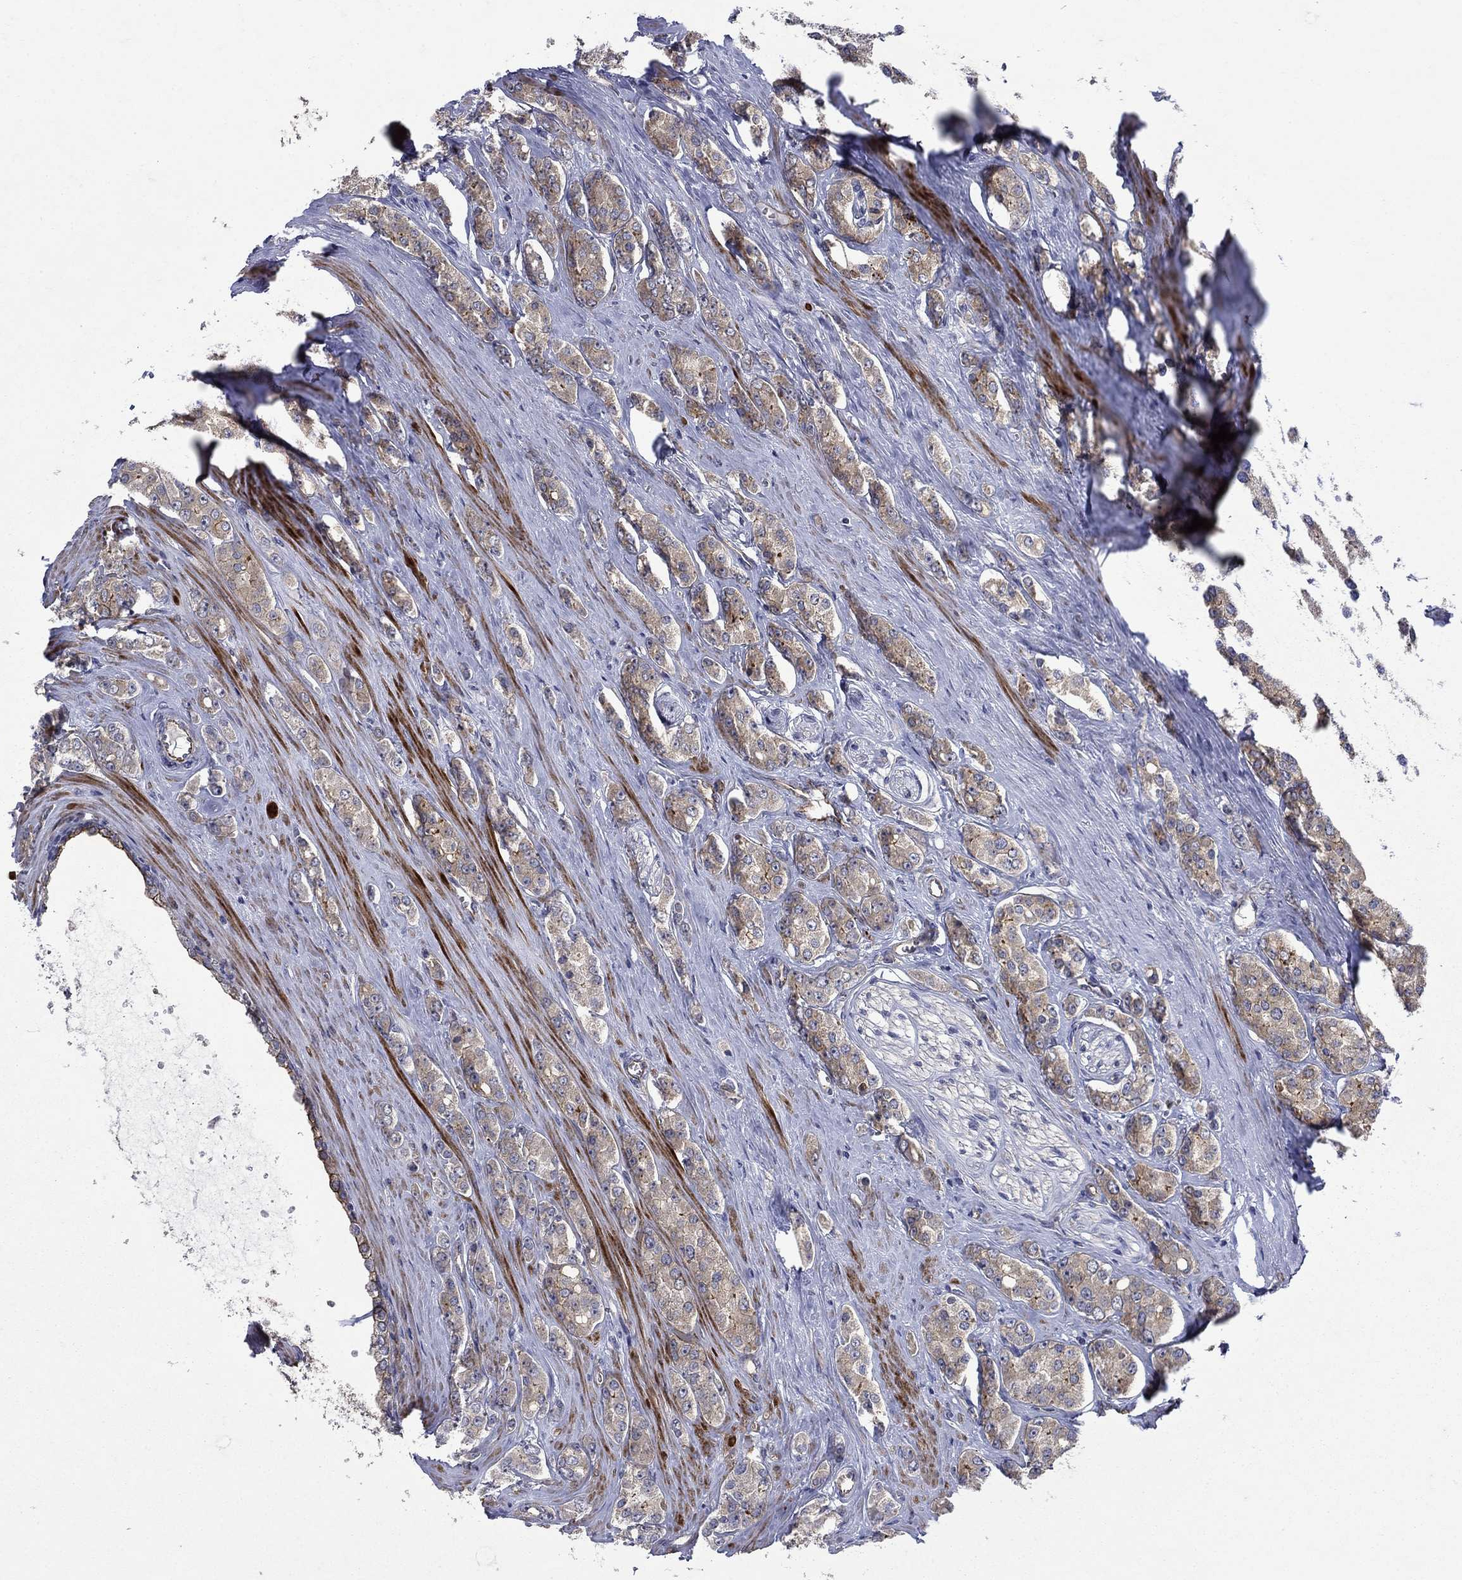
{"staining": {"intensity": "moderate", "quantity": "<25%", "location": "cytoplasmic/membranous"}, "tissue": "prostate cancer", "cell_type": "Tumor cells", "image_type": "cancer", "snomed": [{"axis": "morphology", "description": "Adenocarcinoma, NOS"}, {"axis": "topography", "description": "Prostate"}], "caption": "Brown immunohistochemical staining in prostate cancer (adenocarcinoma) demonstrates moderate cytoplasmic/membranous staining in approximately <25% of tumor cells. The staining was performed using DAB to visualize the protein expression in brown, while the nuclei were stained in blue with hematoxylin (Magnification: 20x).", "gene": "SLC7A1", "patient": {"sex": "male", "age": 67}}